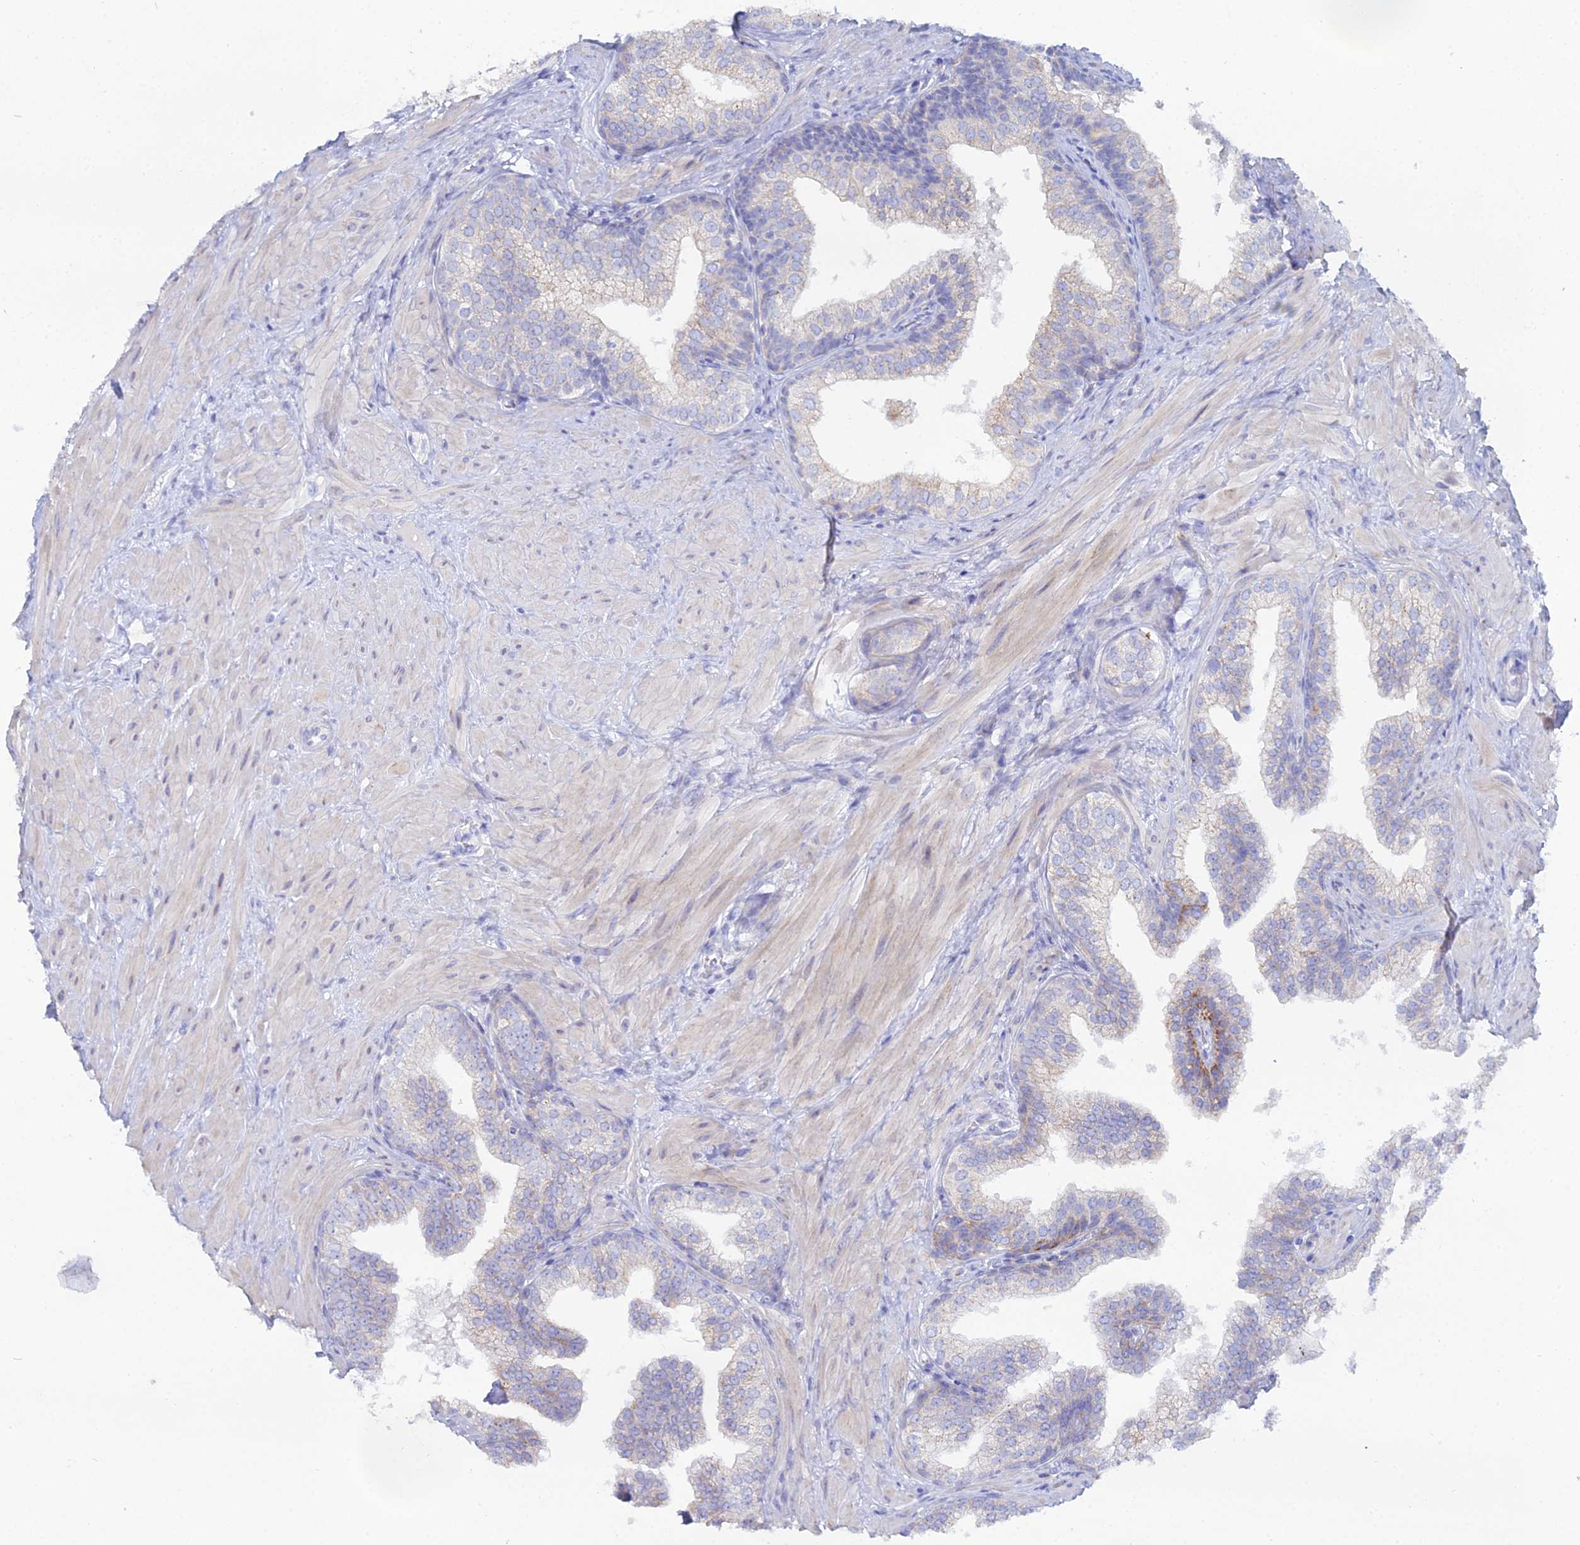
{"staining": {"intensity": "moderate", "quantity": "<25%", "location": "cytoplasmic/membranous"}, "tissue": "prostate", "cell_type": "Glandular cells", "image_type": "normal", "snomed": [{"axis": "morphology", "description": "Normal tissue, NOS"}, {"axis": "topography", "description": "Prostate"}], "caption": "Moderate cytoplasmic/membranous positivity is present in about <25% of glandular cells in benign prostate.", "gene": "DHX34", "patient": {"sex": "male", "age": 60}}